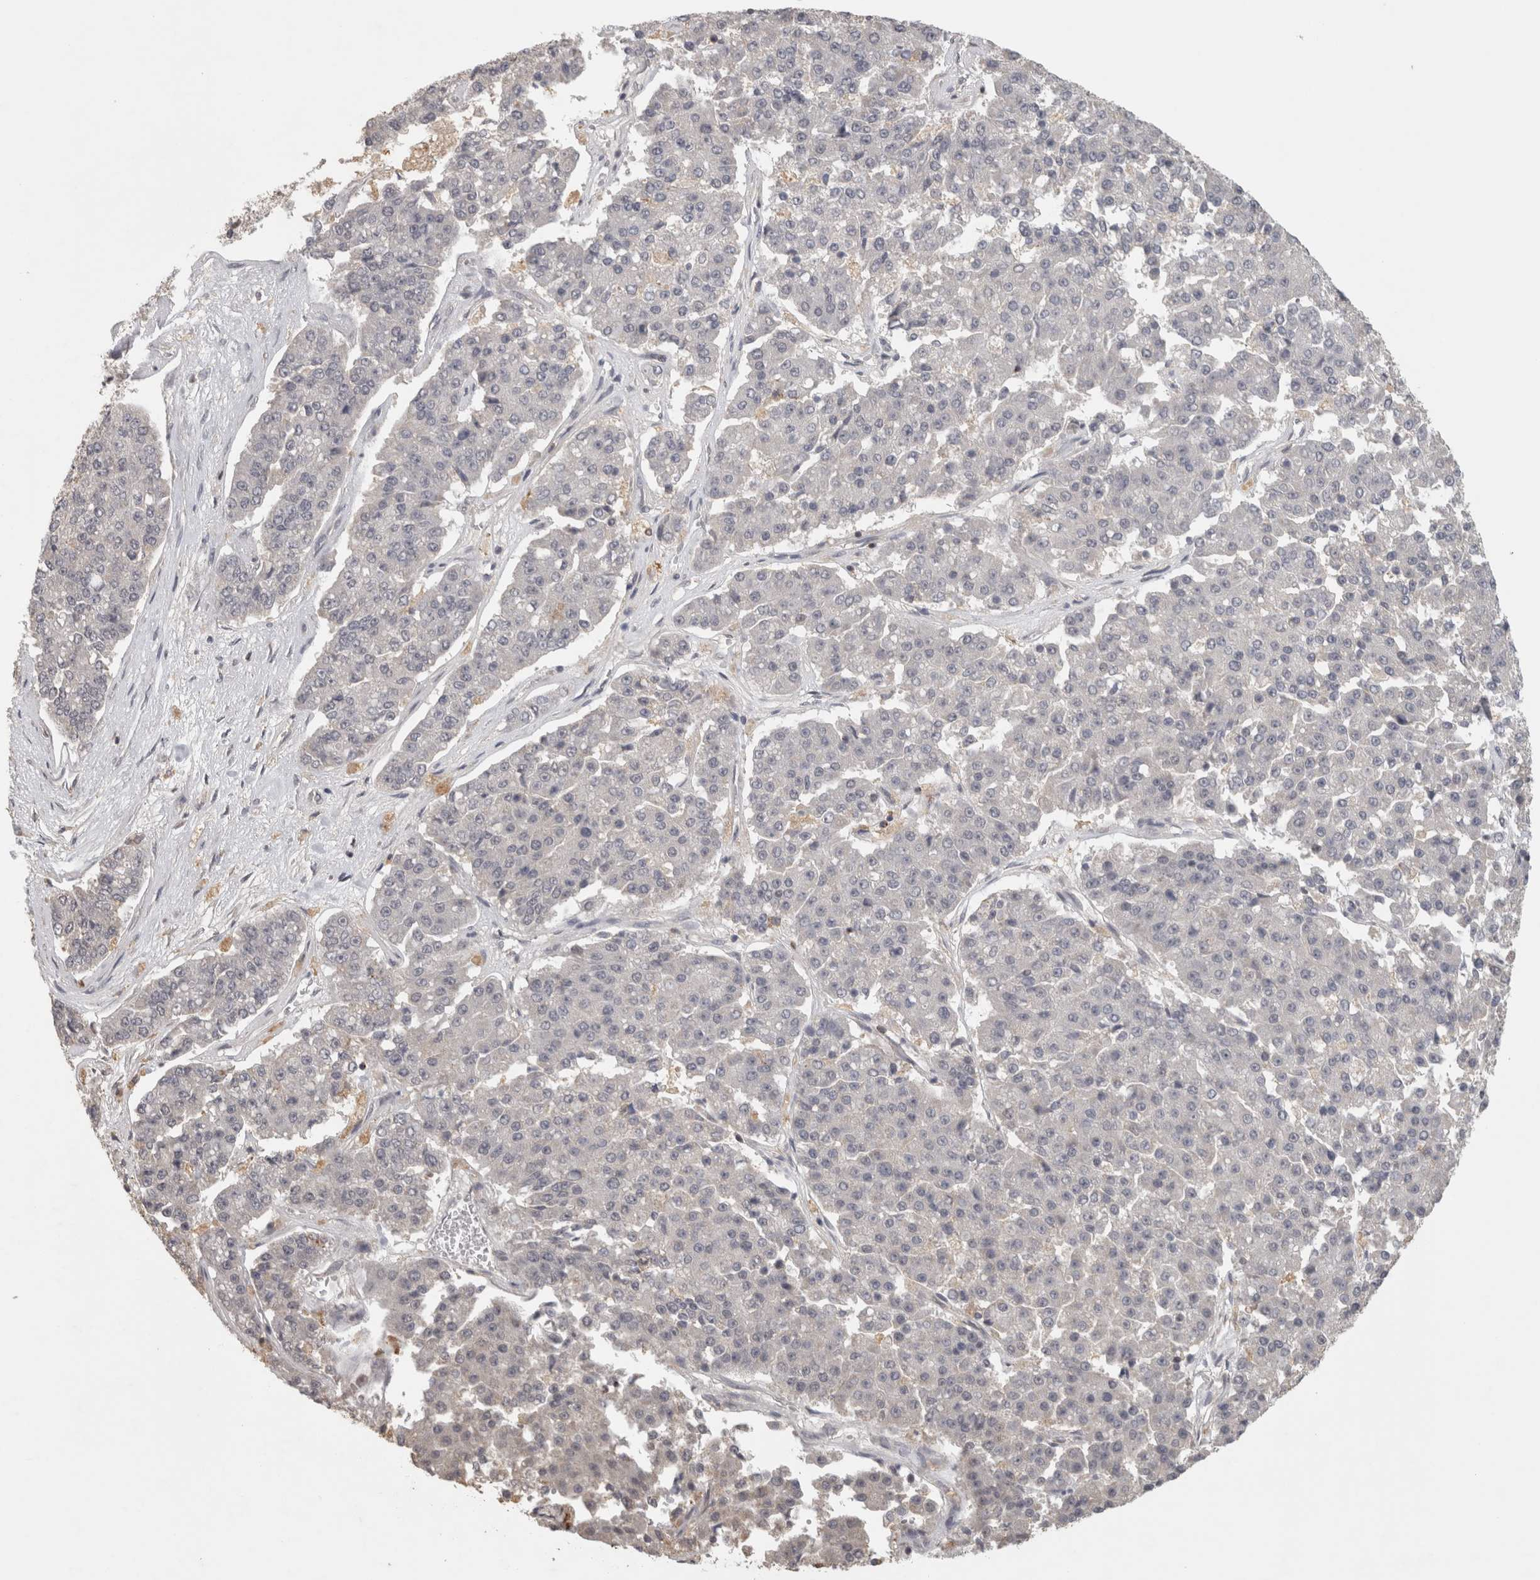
{"staining": {"intensity": "negative", "quantity": "none", "location": "none"}, "tissue": "pancreatic cancer", "cell_type": "Tumor cells", "image_type": "cancer", "snomed": [{"axis": "morphology", "description": "Adenocarcinoma, NOS"}, {"axis": "topography", "description": "Pancreas"}], "caption": "High power microscopy micrograph of an immunohistochemistry photomicrograph of pancreatic adenocarcinoma, revealing no significant staining in tumor cells.", "gene": "HAVCR2", "patient": {"sex": "male", "age": 50}}